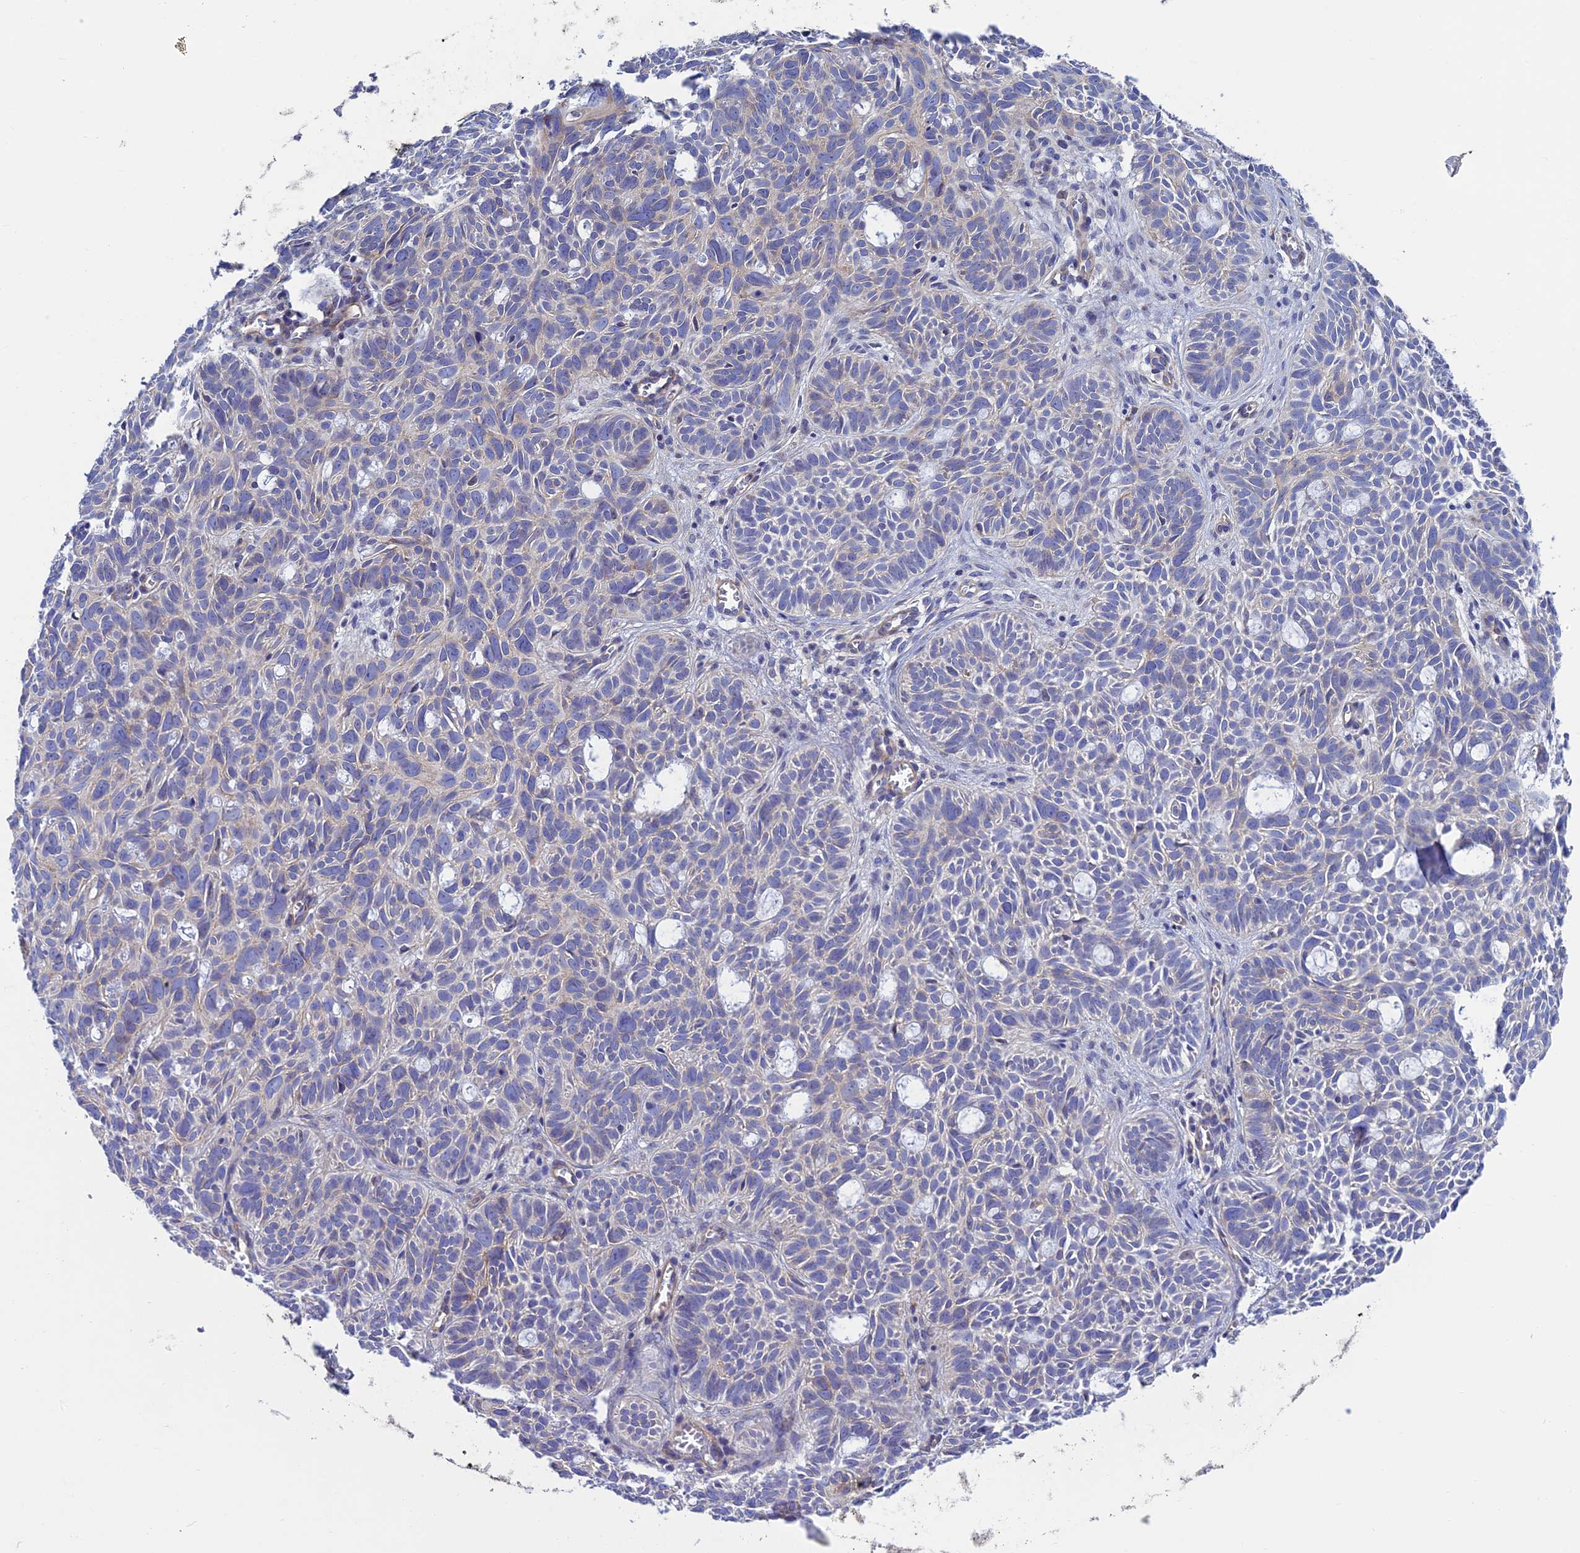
{"staining": {"intensity": "weak", "quantity": "<25%", "location": "cytoplasmic/membranous"}, "tissue": "skin cancer", "cell_type": "Tumor cells", "image_type": "cancer", "snomed": [{"axis": "morphology", "description": "Basal cell carcinoma"}, {"axis": "topography", "description": "Skin"}], "caption": "Protein analysis of skin cancer (basal cell carcinoma) displays no significant staining in tumor cells. The staining is performed using DAB (3,3'-diaminobenzidine) brown chromogen with nuclei counter-stained in using hematoxylin.", "gene": "MACIR", "patient": {"sex": "male", "age": 69}}